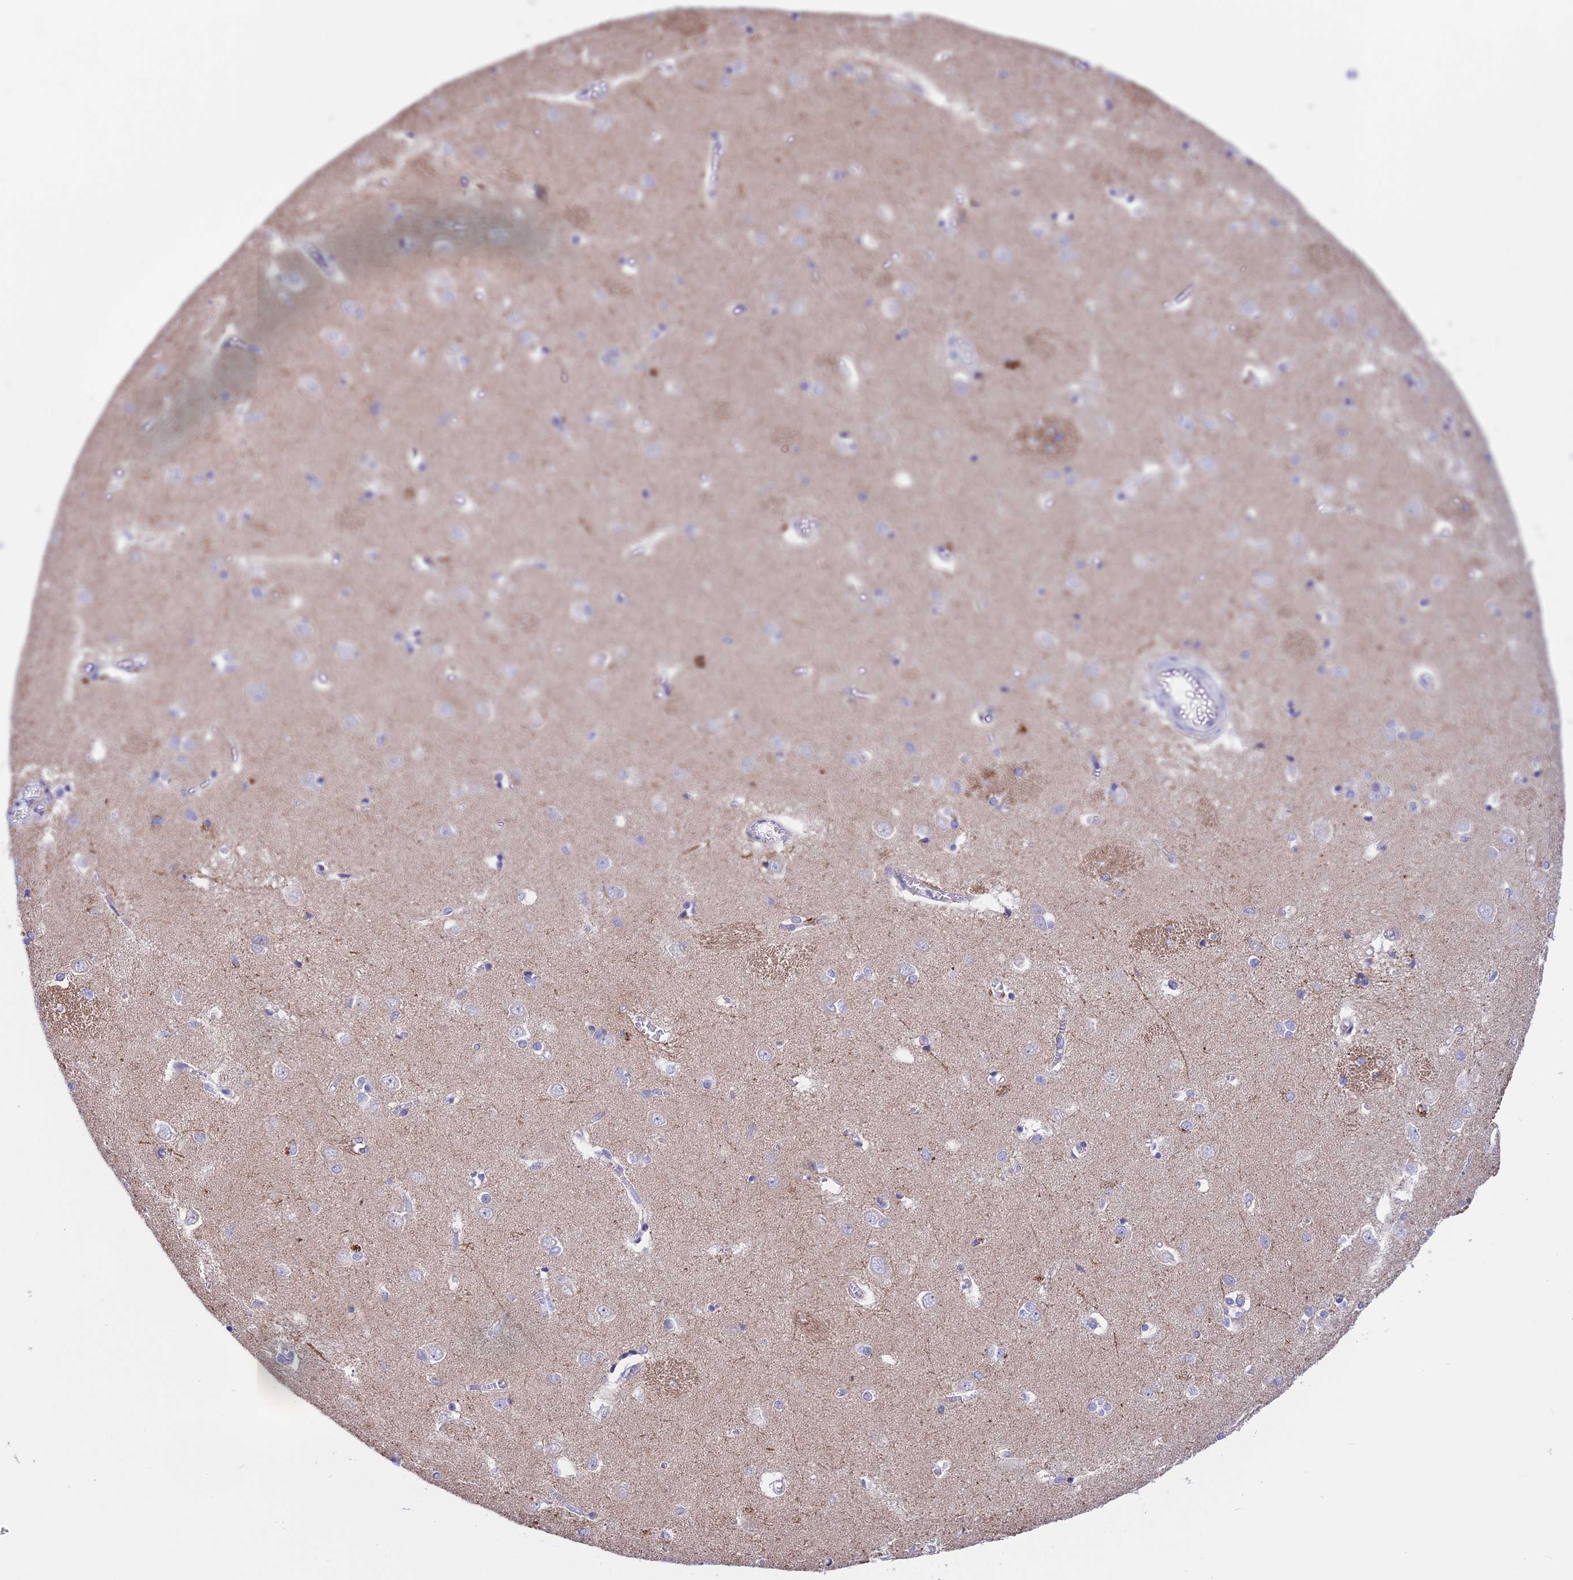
{"staining": {"intensity": "negative", "quantity": "none", "location": "none"}, "tissue": "caudate", "cell_type": "Glial cells", "image_type": "normal", "snomed": [{"axis": "morphology", "description": "Normal tissue, NOS"}, {"axis": "topography", "description": "Lateral ventricle wall"}], "caption": "IHC of normal human caudate shows no positivity in glial cells.", "gene": "TMEM138", "patient": {"sex": "male", "age": 37}}